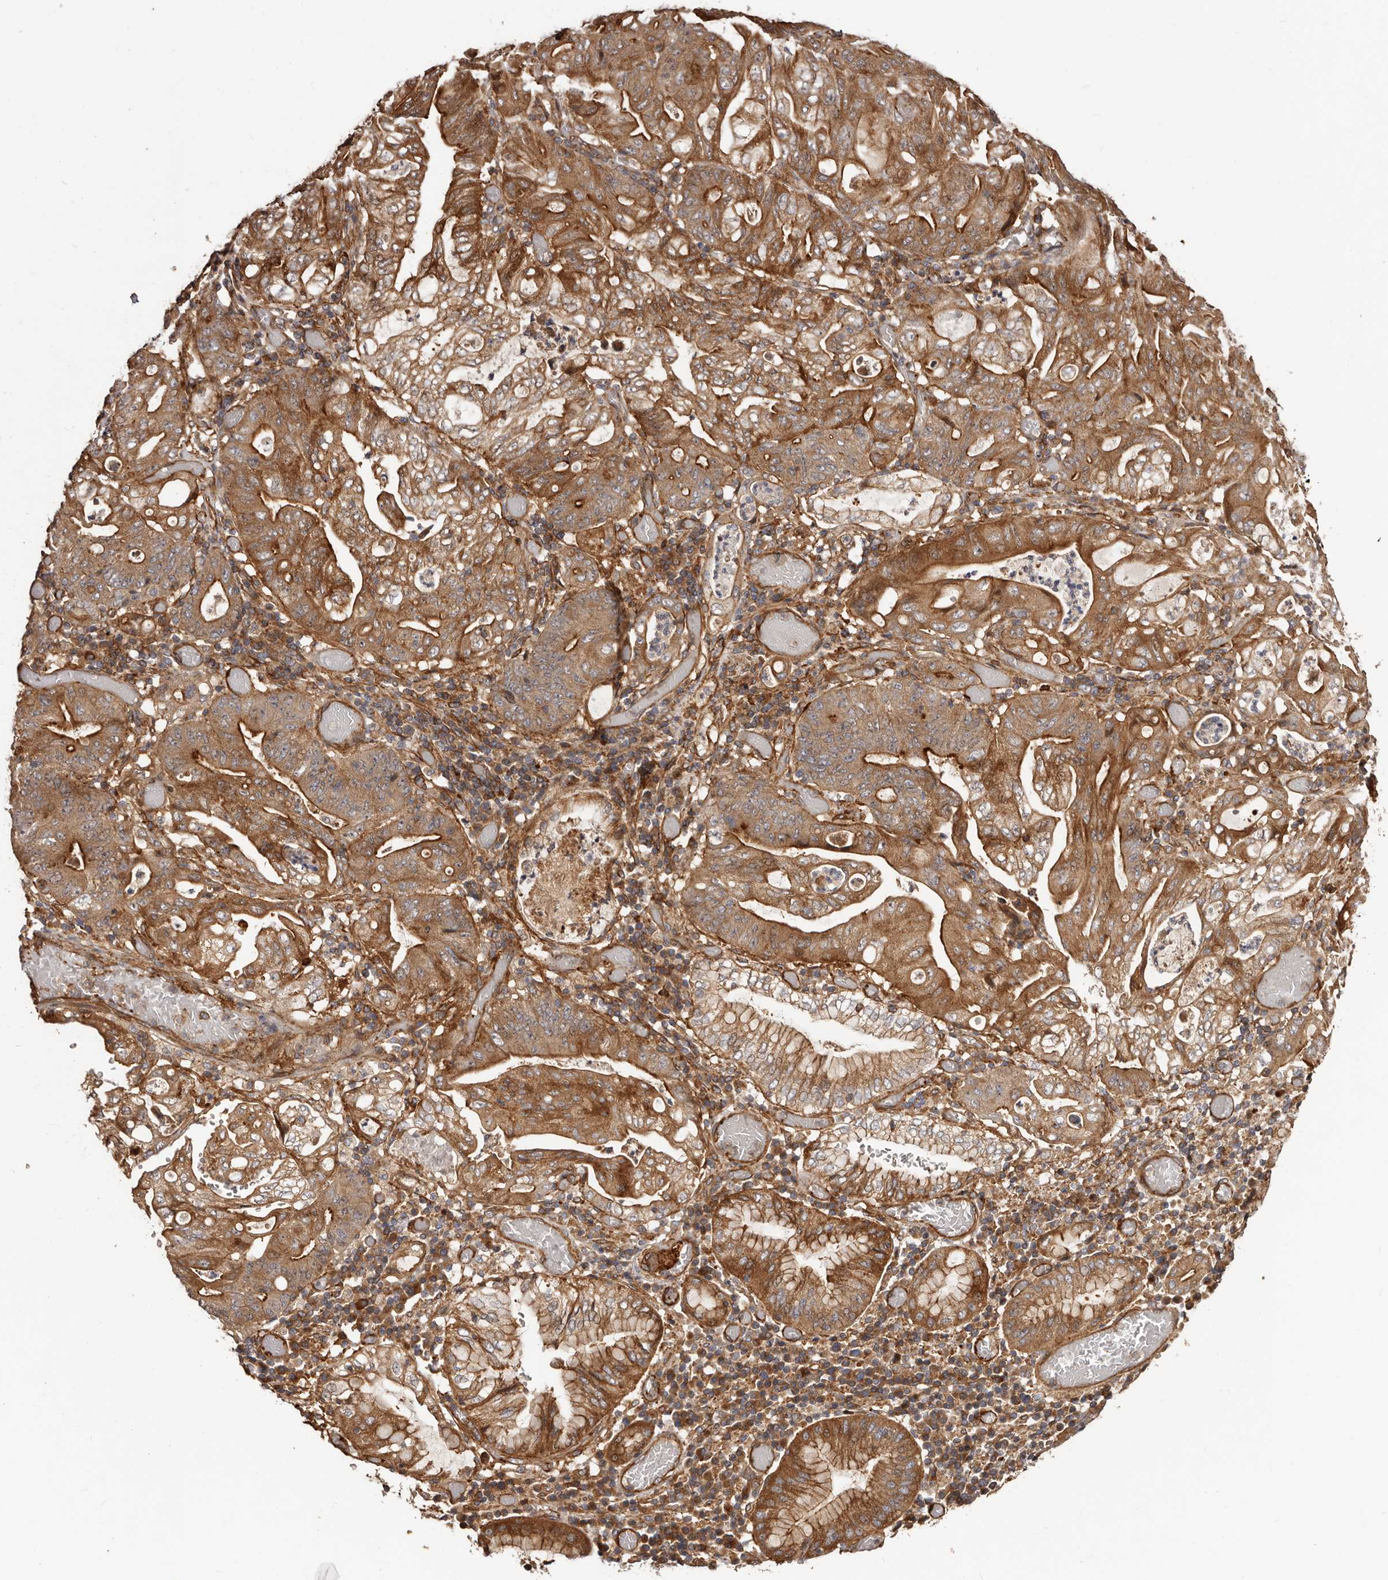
{"staining": {"intensity": "moderate", "quantity": ">75%", "location": "cytoplasmic/membranous"}, "tissue": "stomach cancer", "cell_type": "Tumor cells", "image_type": "cancer", "snomed": [{"axis": "morphology", "description": "Adenocarcinoma, NOS"}, {"axis": "topography", "description": "Stomach"}], "caption": "Approximately >75% of tumor cells in stomach cancer reveal moderate cytoplasmic/membranous protein expression as visualized by brown immunohistochemical staining.", "gene": "GTPBP1", "patient": {"sex": "female", "age": 73}}